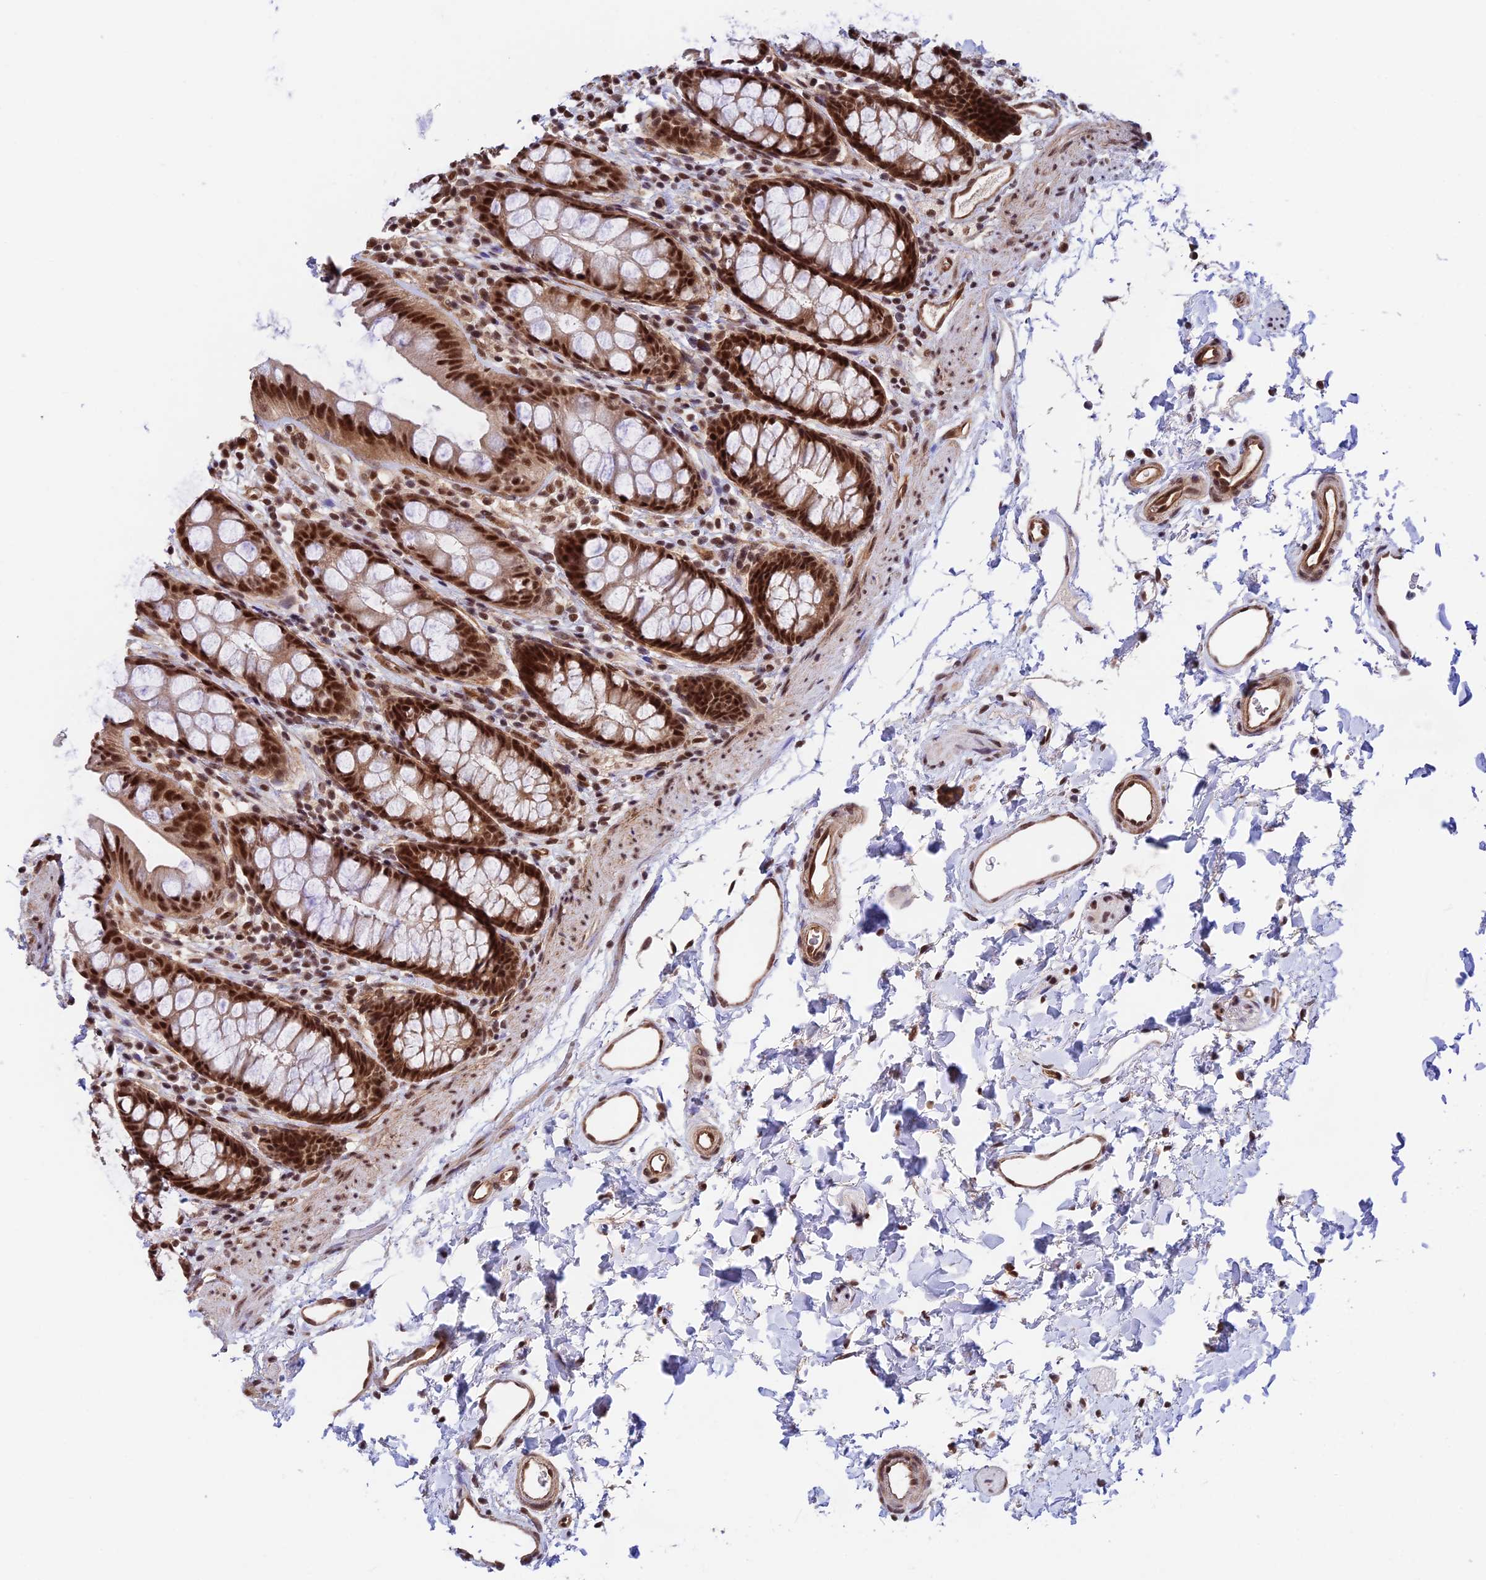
{"staining": {"intensity": "strong", "quantity": ">75%", "location": "cytoplasmic/membranous,nuclear"}, "tissue": "rectum", "cell_type": "Glandular cells", "image_type": "normal", "snomed": [{"axis": "morphology", "description": "Normal tissue, NOS"}, {"axis": "topography", "description": "Rectum"}], "caption": "Protein staining of normal rectum displays strong cytoplasmic/membranous,nuclear staining in approximately >75% of glandular cells. (brown staining indicates protein expression, while blue staining denotes nuclei).", "gene": "RBM42", "patient": {"sex": "female", "age": 65}}